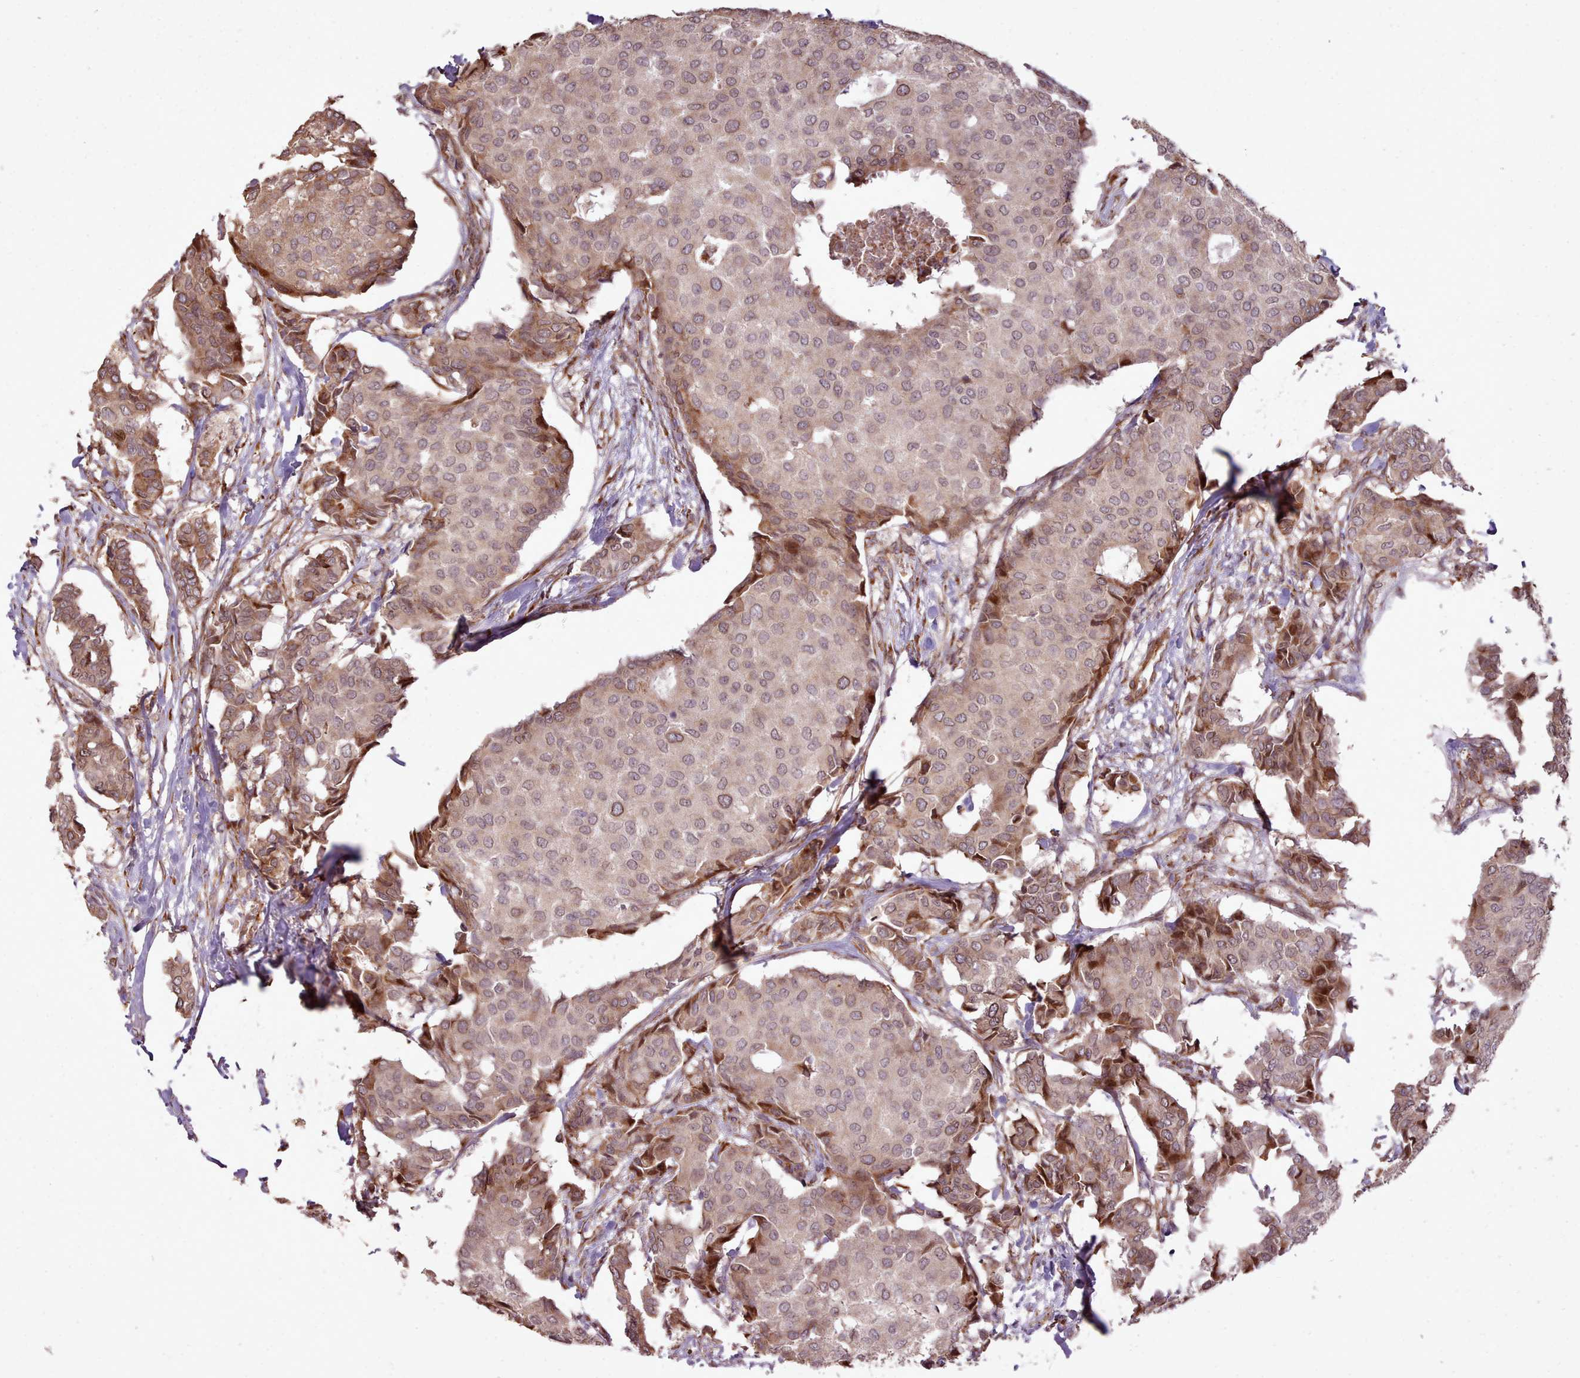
{"staining": {"intensity": "moderate", "quantity": "25%-75%", "location": "cytoplasmic/membranous"}, "tissue": "breast cancer", "cell_type": "Tumor cells", "image_type": "cancer", "snomed": [{"axis": "morphology", "description": "Duct carcinoma"}, {"axis": "topography", "description": "Breast"}], "caption": "Protein expression analysis of breast cancer (intraductal carcinoma) reveals moderate cytoplasmic/membranous staining in approximately 25%-75% of tumor cells.", "gene": "CABP1", "patient": {"sex": "female", "age": 75}}